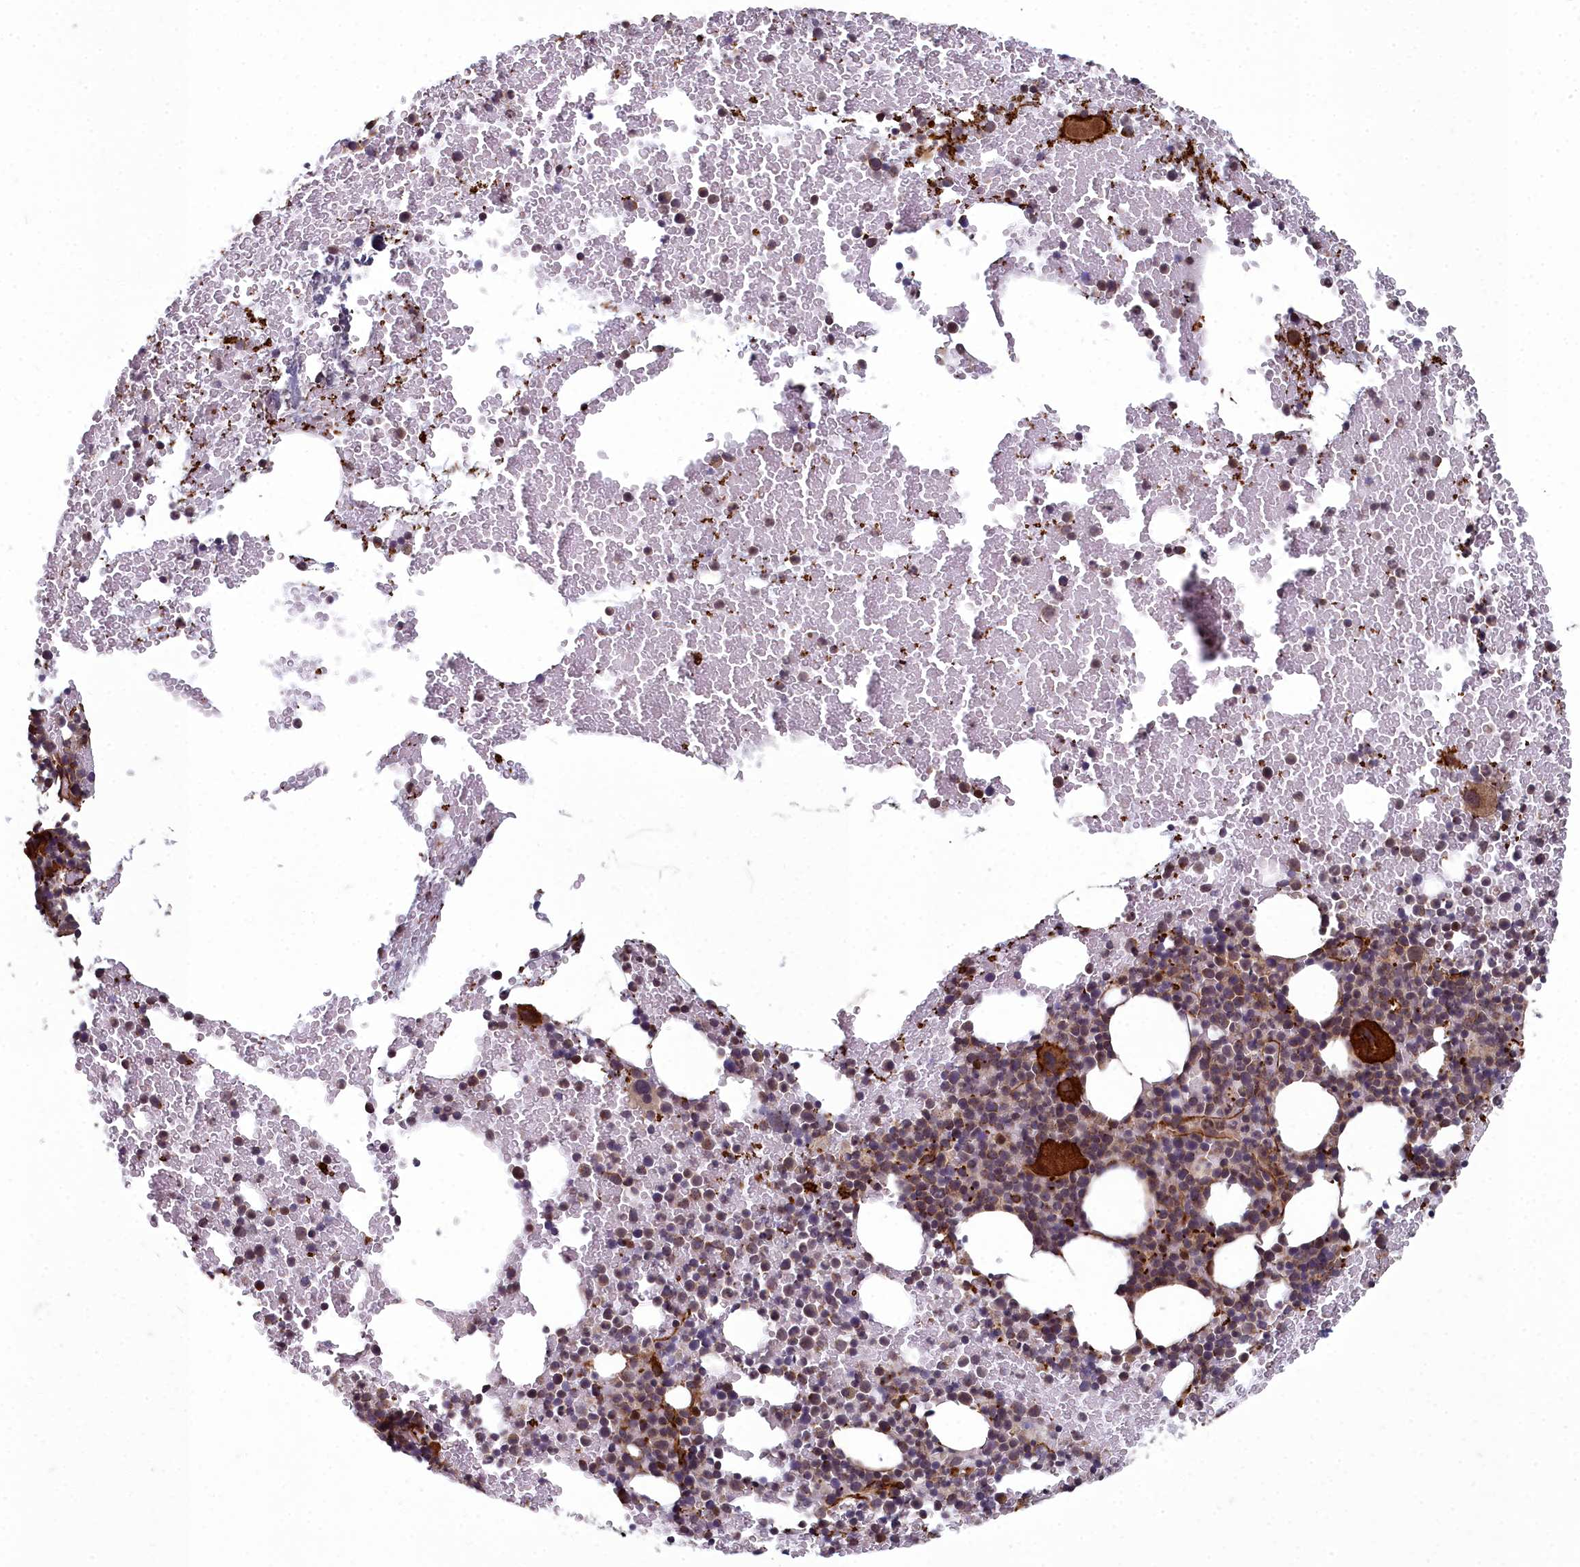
{"staining": {"intensity": "strong", "quantity": "<25%", "location": "cytoplasmic/membranous"}, "tissue": "bone marrow", "cell_type": "Hematopoietic cells", "image_type": "normal", "snomed": [{"axis": "morphology", "description": "Normal tissue, NOS"}, {"axis": "topography", "description": "Bone marrow"}], "caption": "The image demonstrates immunohistochemical staining of normal bone marrow. There is strong cytoplasmic/membranous staining is identified in about <25% of hematopoietic cells. The protein is shown in brown color, while the nuclei are stained blue.", "gene": "TSPYL4", "patient": {"sex": "male", "age": 57}}